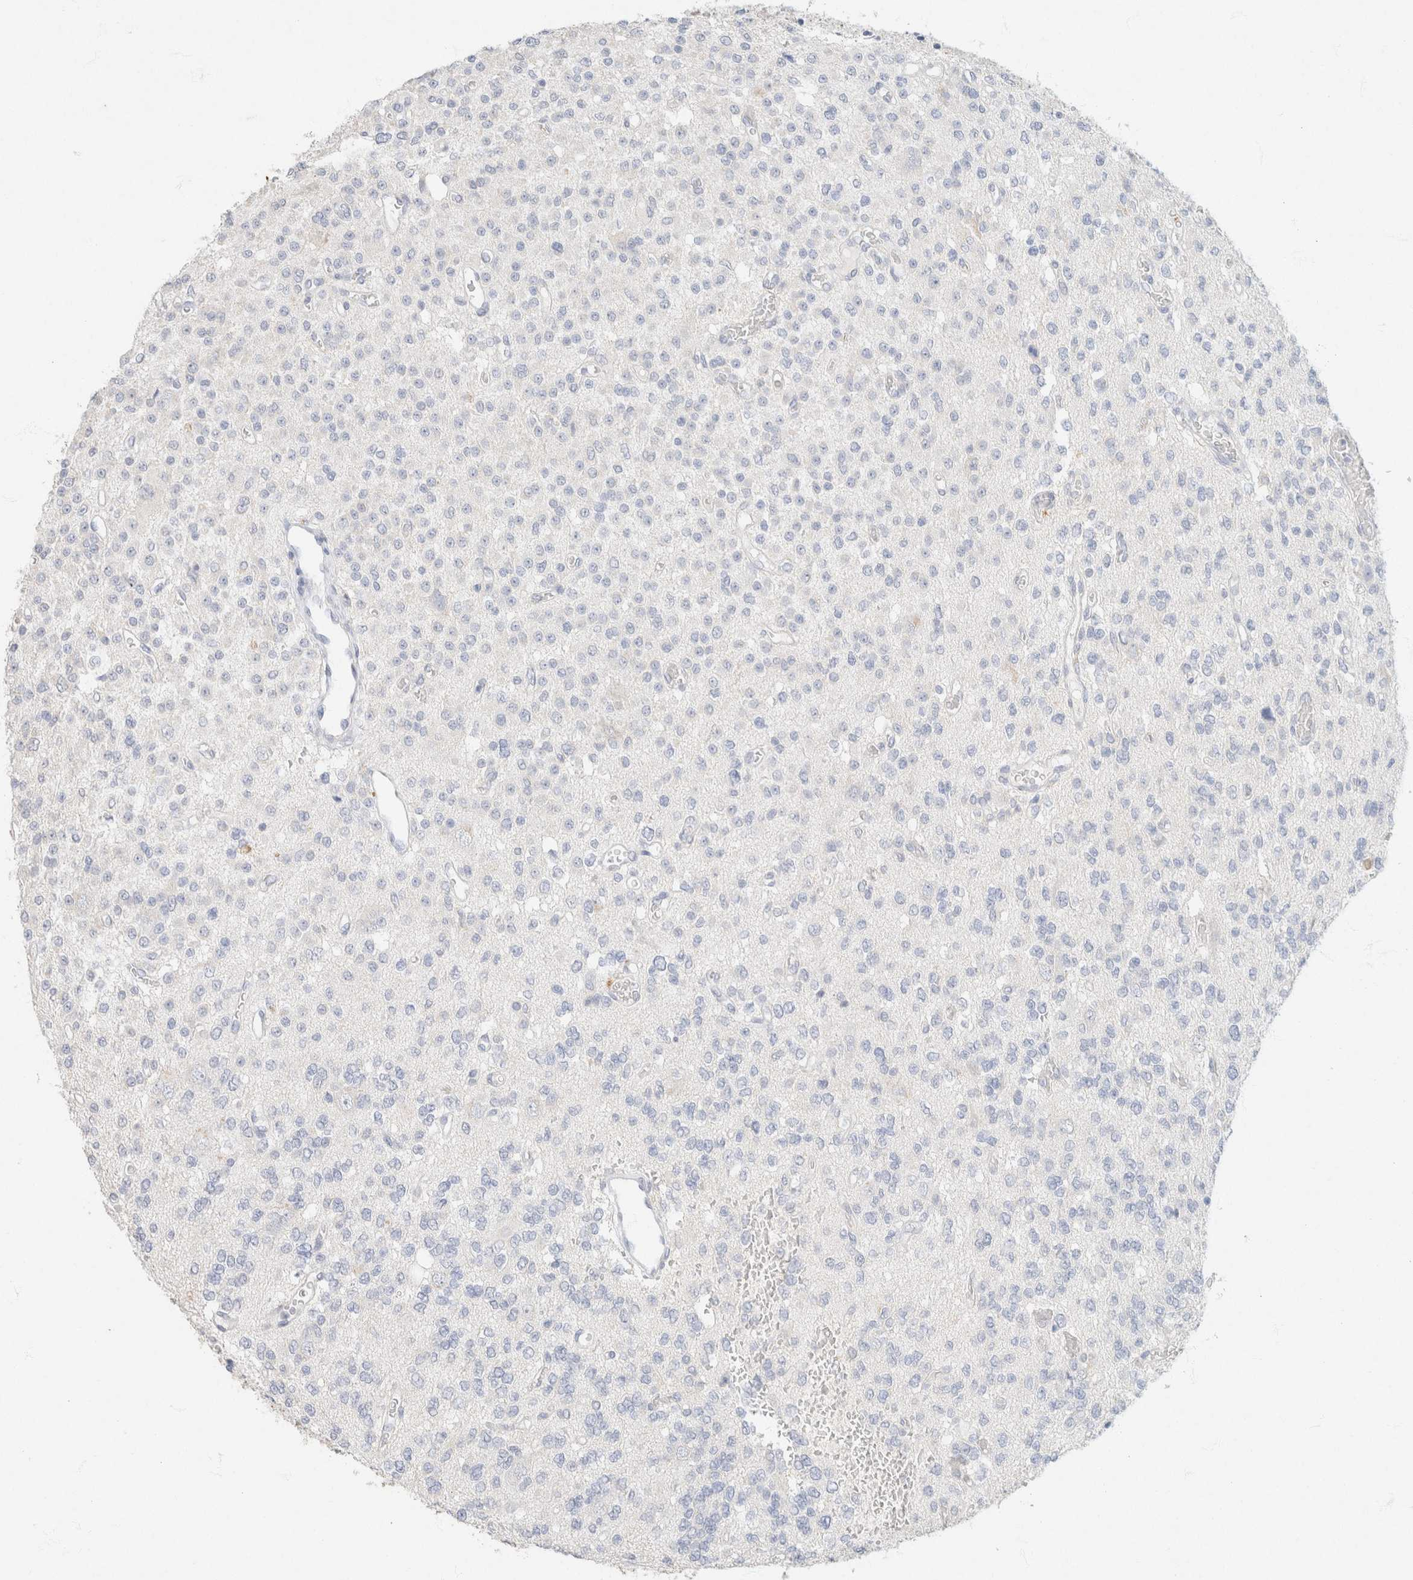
{"staining": {"intensity": "negative", "quantity": "none", "location": "none"}, "tissue": "glioma", "cell_type": "Tumor cells", "image_type": "cancer", "snomed": [{"axis": "morphology", "description": "Glioma, malignant, Low grade"}, {"axis": "topography", "description": "Brain"}], "caption": "Tumor cells are negative for brown protein staining in glioma.", "gene": "CA12", "patient": {"sex": "male", "age": 38}}